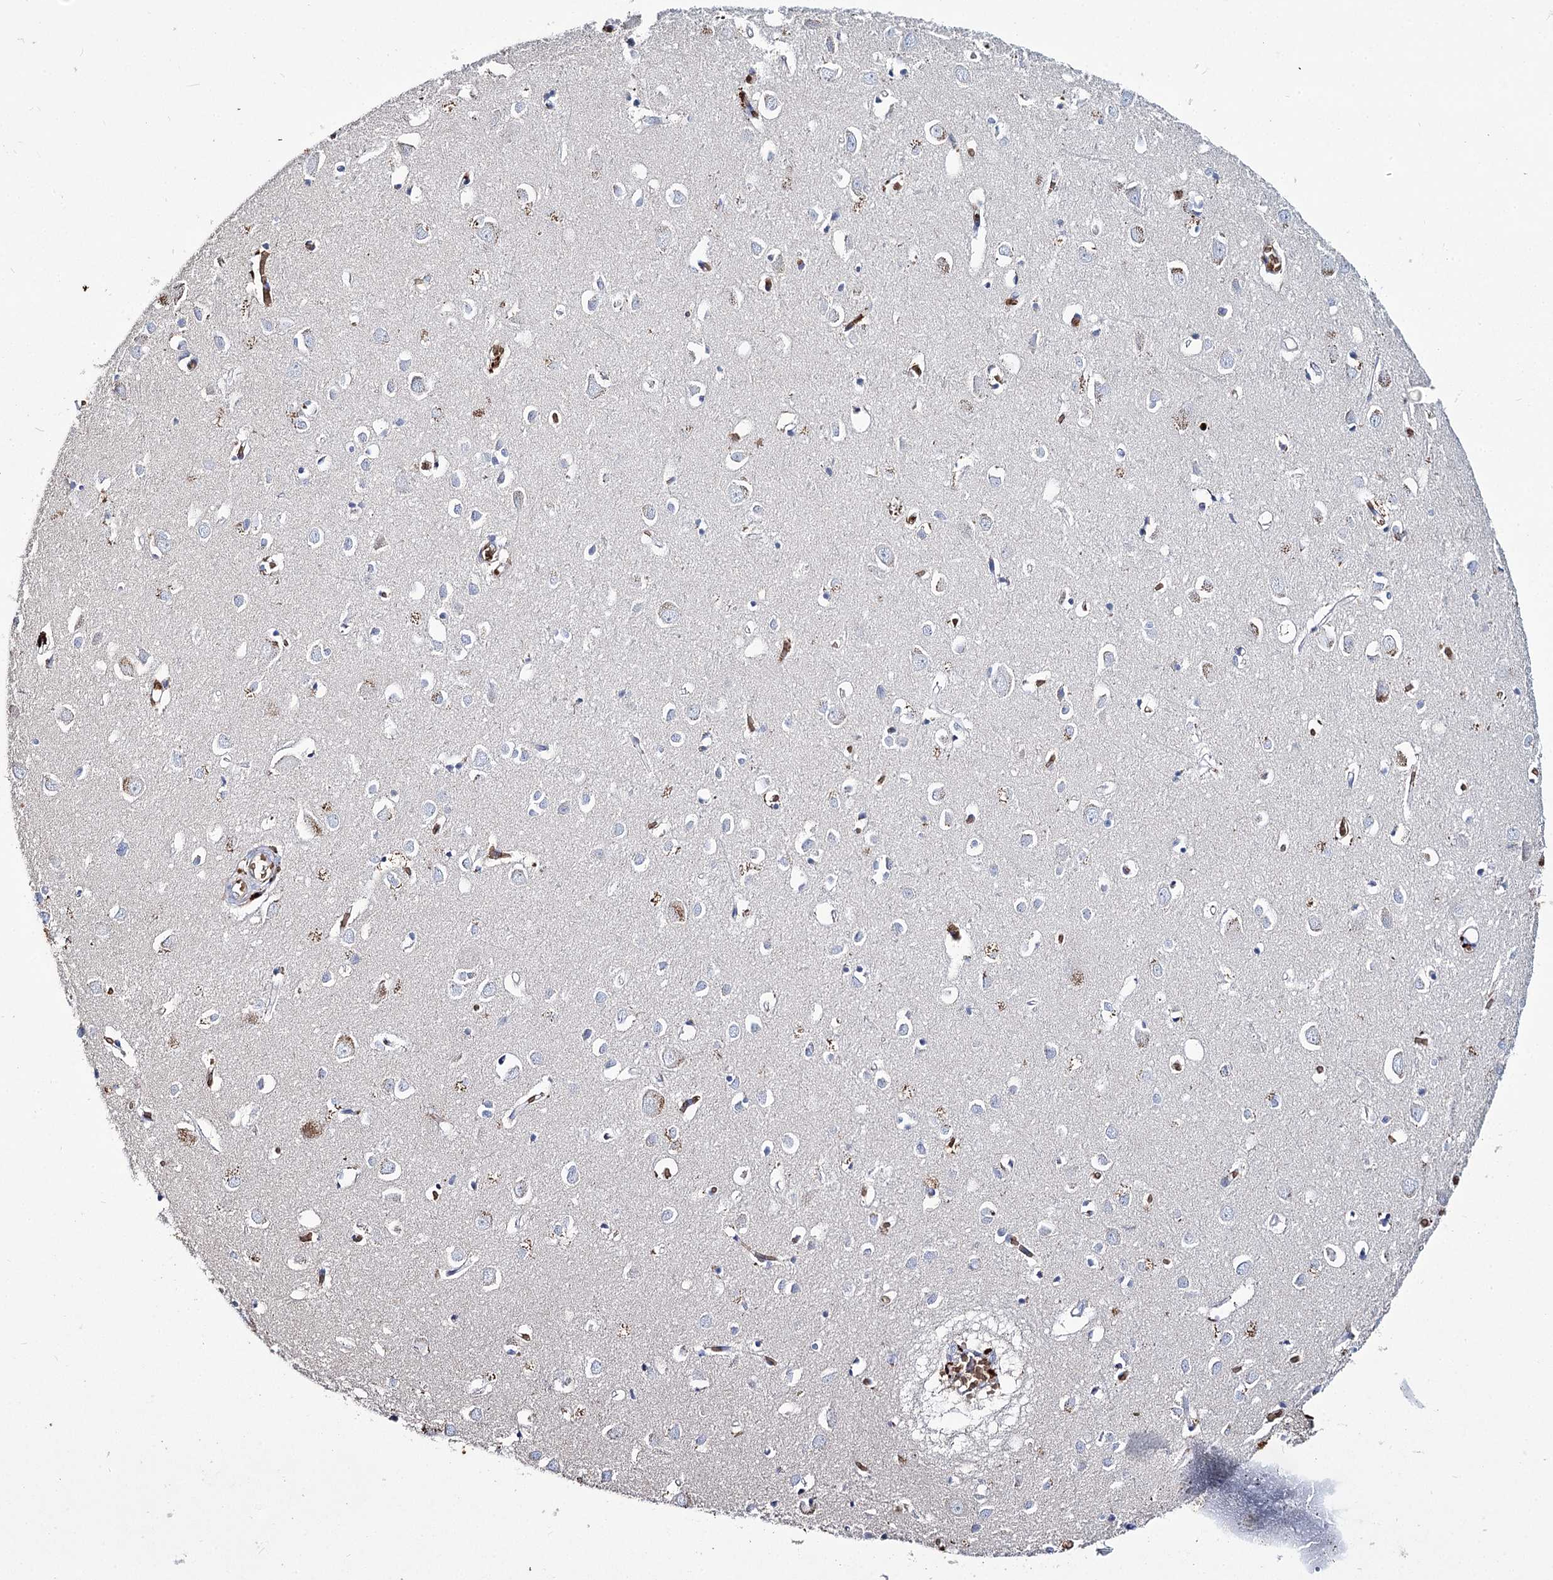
{"staining": {"intensity": "negative", "quantity": "none", "location": "none"}, "tissue": "cerebral cortex", "cell_type": "Endothelial cells", "image_type": "normal", "snomed": [{"axis": "morphology", "description": "Normal tissue, NOS"}, {"axis": "topography", "description": "Cerebral cortex"}], "caption": "Immunohistochemistry (IHC) of benign cerebral cortex exhibits no expression in endothelial cells. (DAB IHC visualized using brightfield microscopy, high magnification).", "gene": "GBF1", "patient": {"sex": "female", "age": 64}}